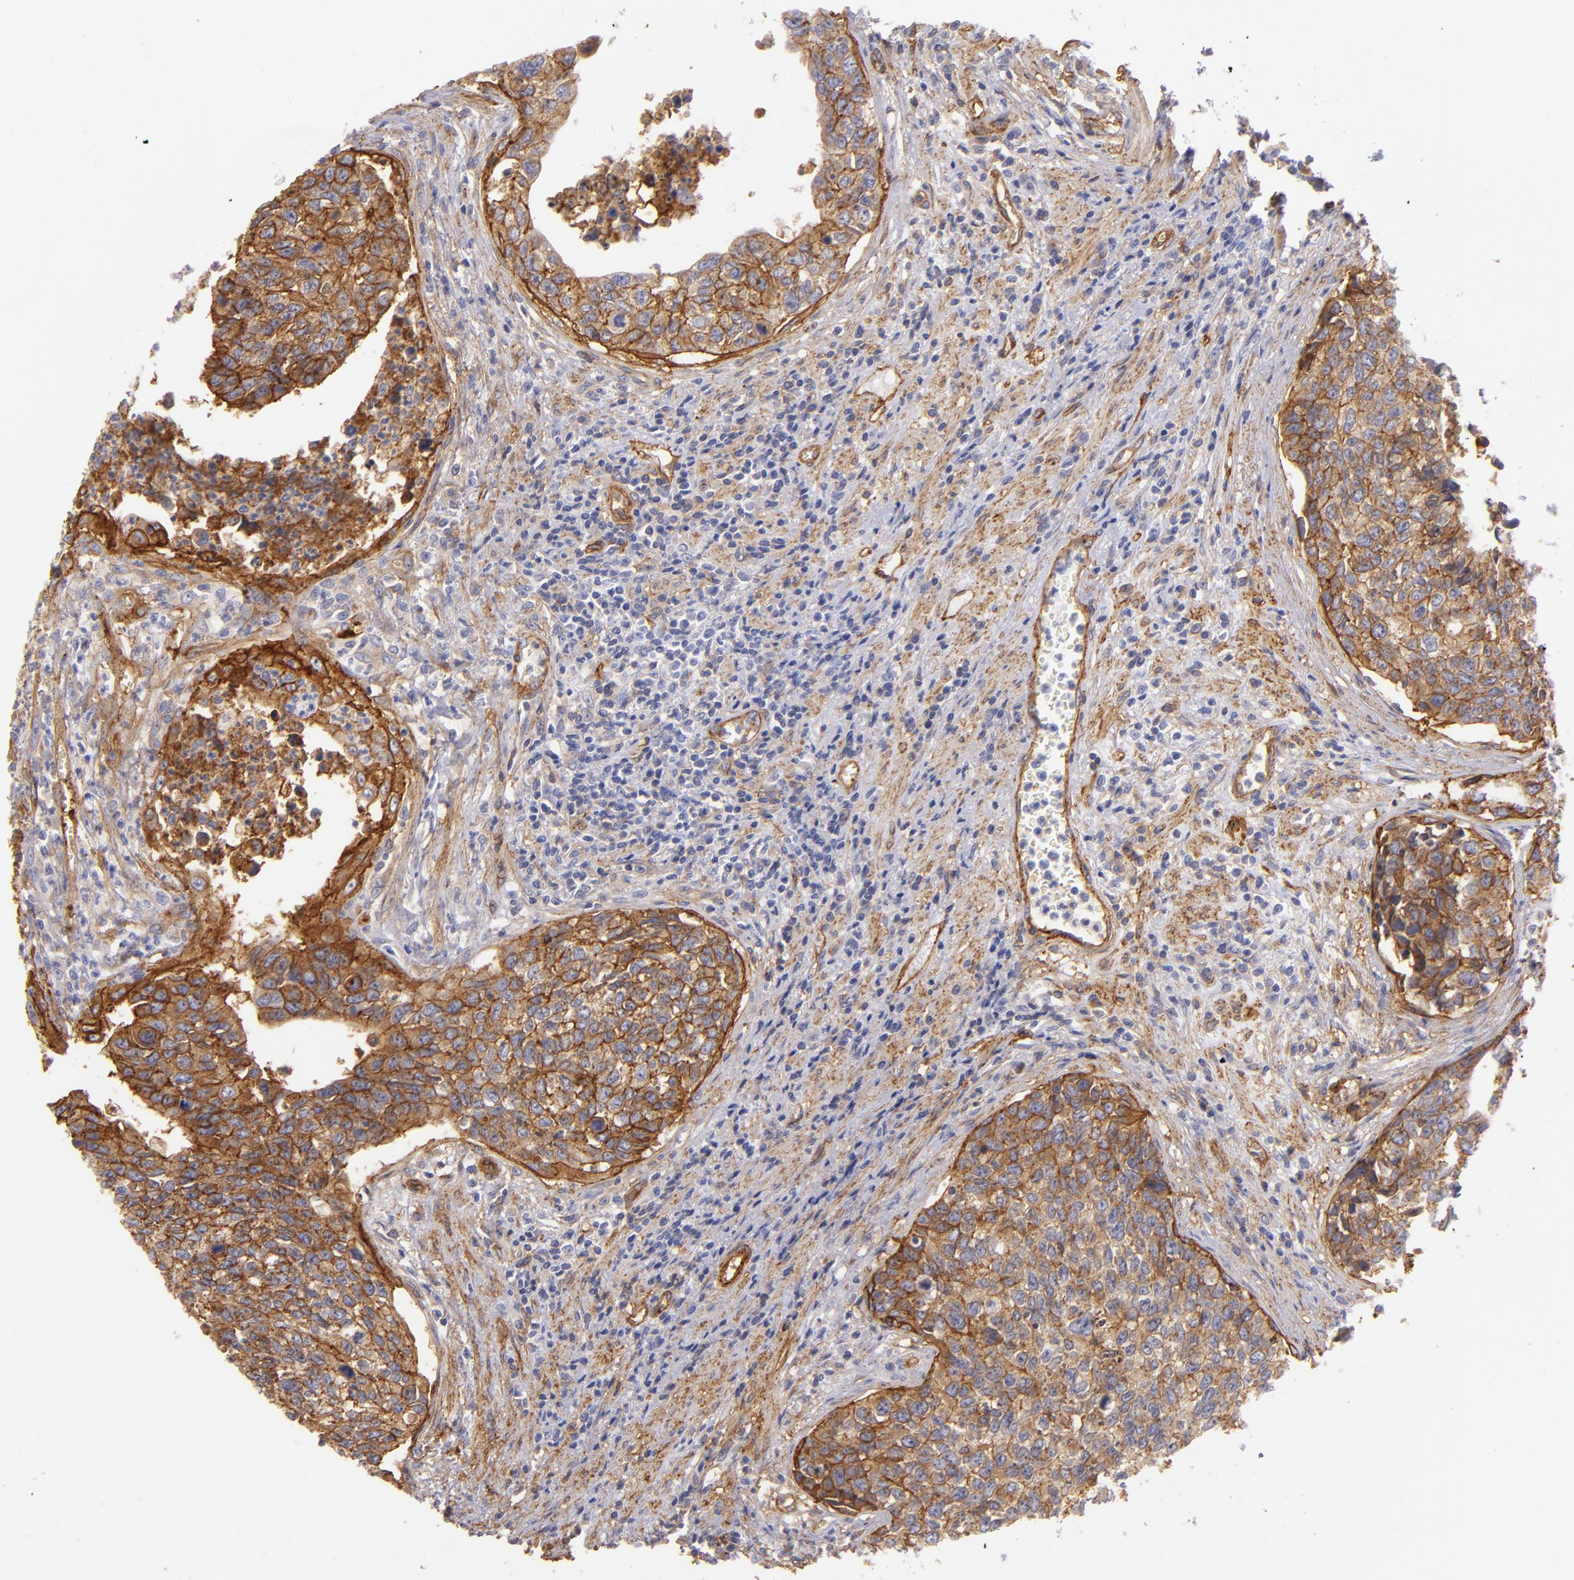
{"staining": {"intensity": "moderate", "quantity": ">75%", "location": "cytoplasmic/membranous"}, "tissue": "urothelial cancer", "cell_type": "Tumor cells", "image_type": "cancer", "snomed": [{"axis": "morphology", "description": "Urothelial carcinoma, High grade"}, {"axis": "topography", "description": "Urinary bladder"}], "caption": "Immunohistochemistry (IHC) image of neoplastic tissue: human high-grade urothelial carcinoma stained using immunohistochemistry reveals medium levels of moderate protein expression localized specifically in the cytoplasmic/membranous of tumor cells, appearing as a cytoplasmic/membranous brown color.", "gene": "CD151", "patient": {"sex": "male", "age": 81}}